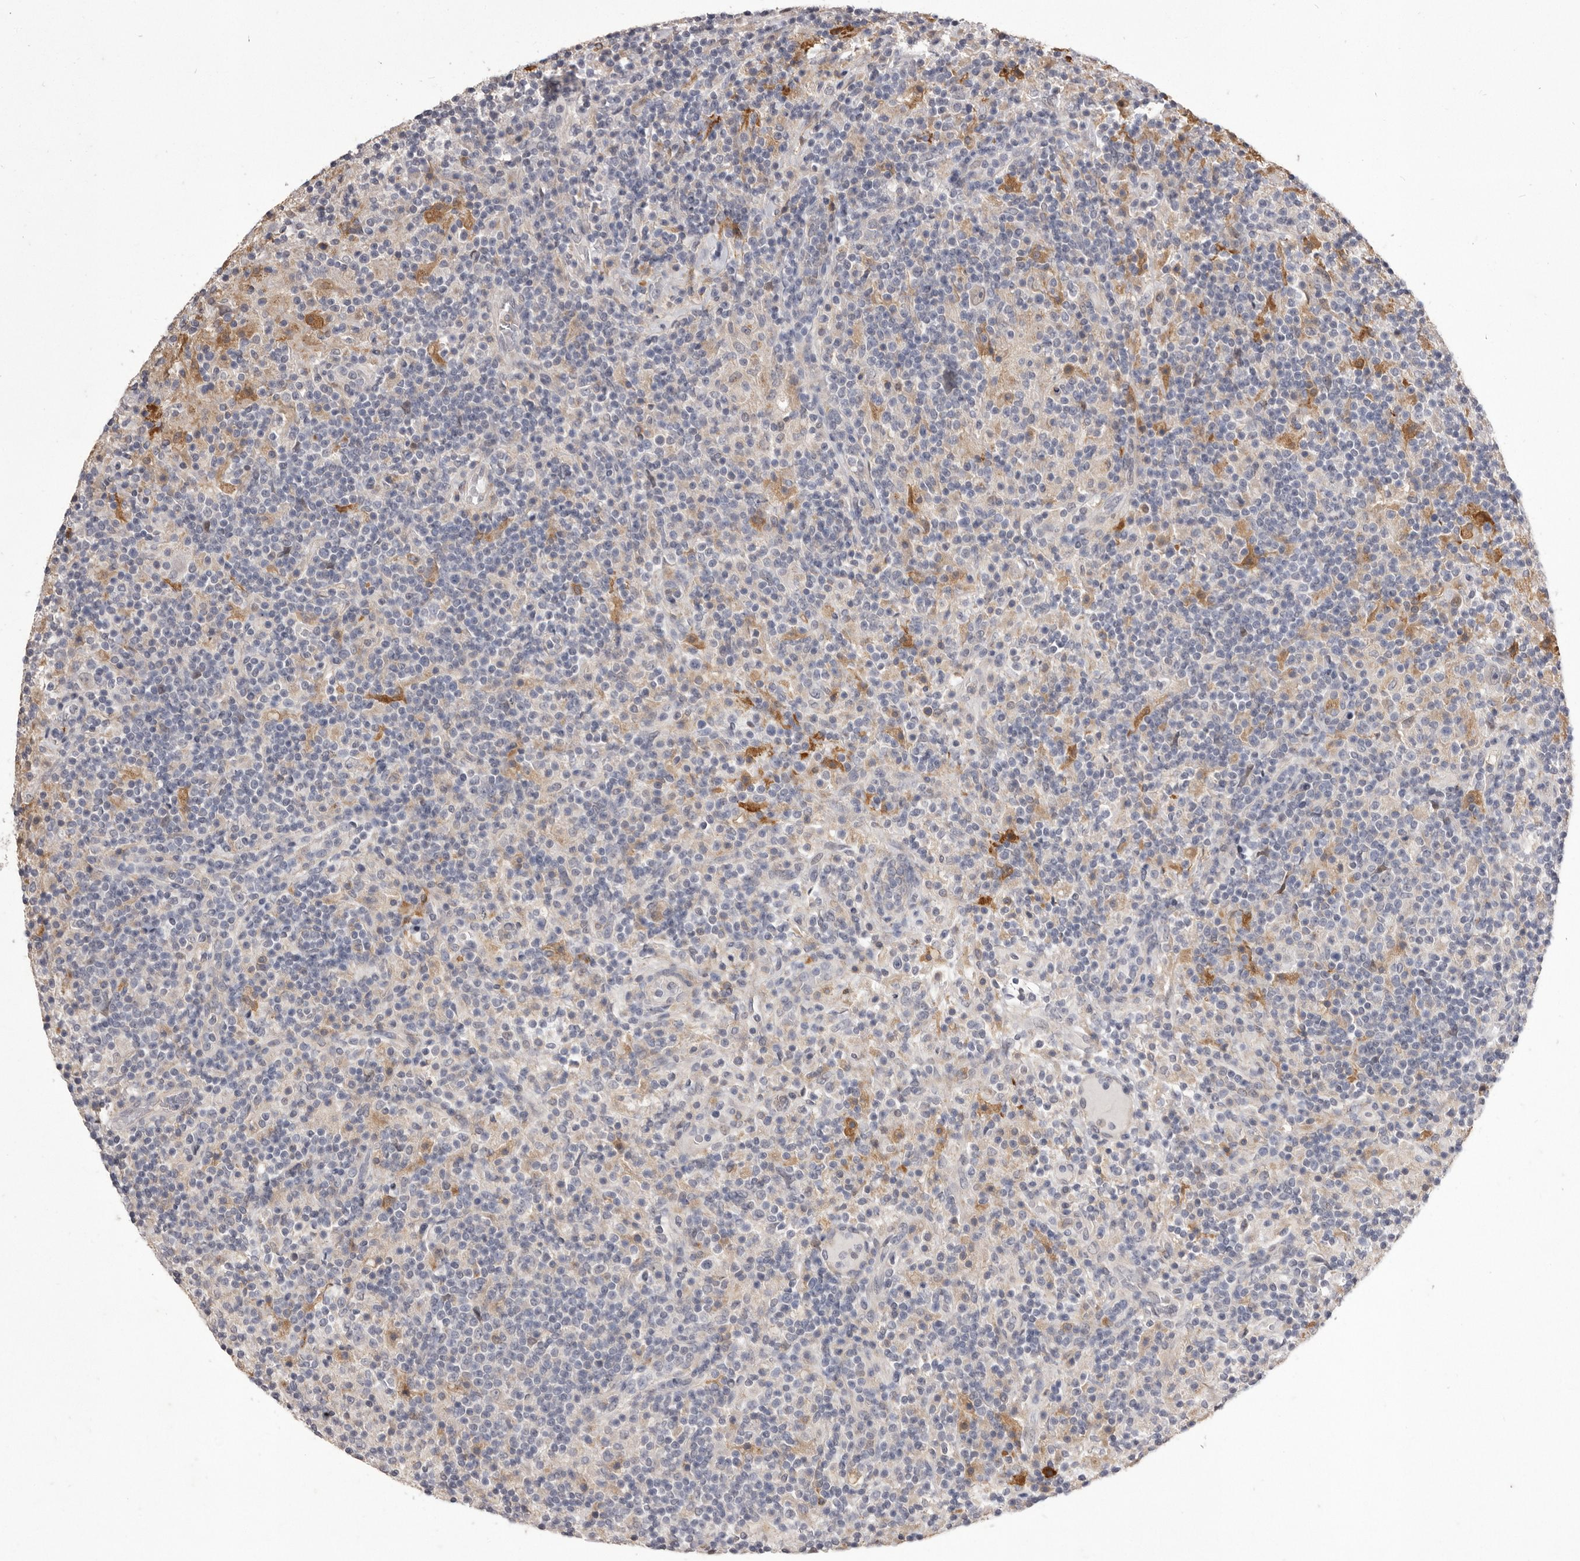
{"staining": {"intensity": "negative", "quantity": "none", "location": "none"}, "tissue": "lymphoma", "cell_type": "Tumor cells", "image_type": "cancer", "snomed": [{"axis": "morphology", "description": "Hodgkin's disease, NOS"}, {"axis": "topography", "description": "Lymph node"}], "caption": "A high-resolution photomicrograph shows IHC staining of Hodgkin's disease, which reveals no significant expression in tumor cells.", "gene": "VPS45", "patient": {"sex": "male", "age": 70}}